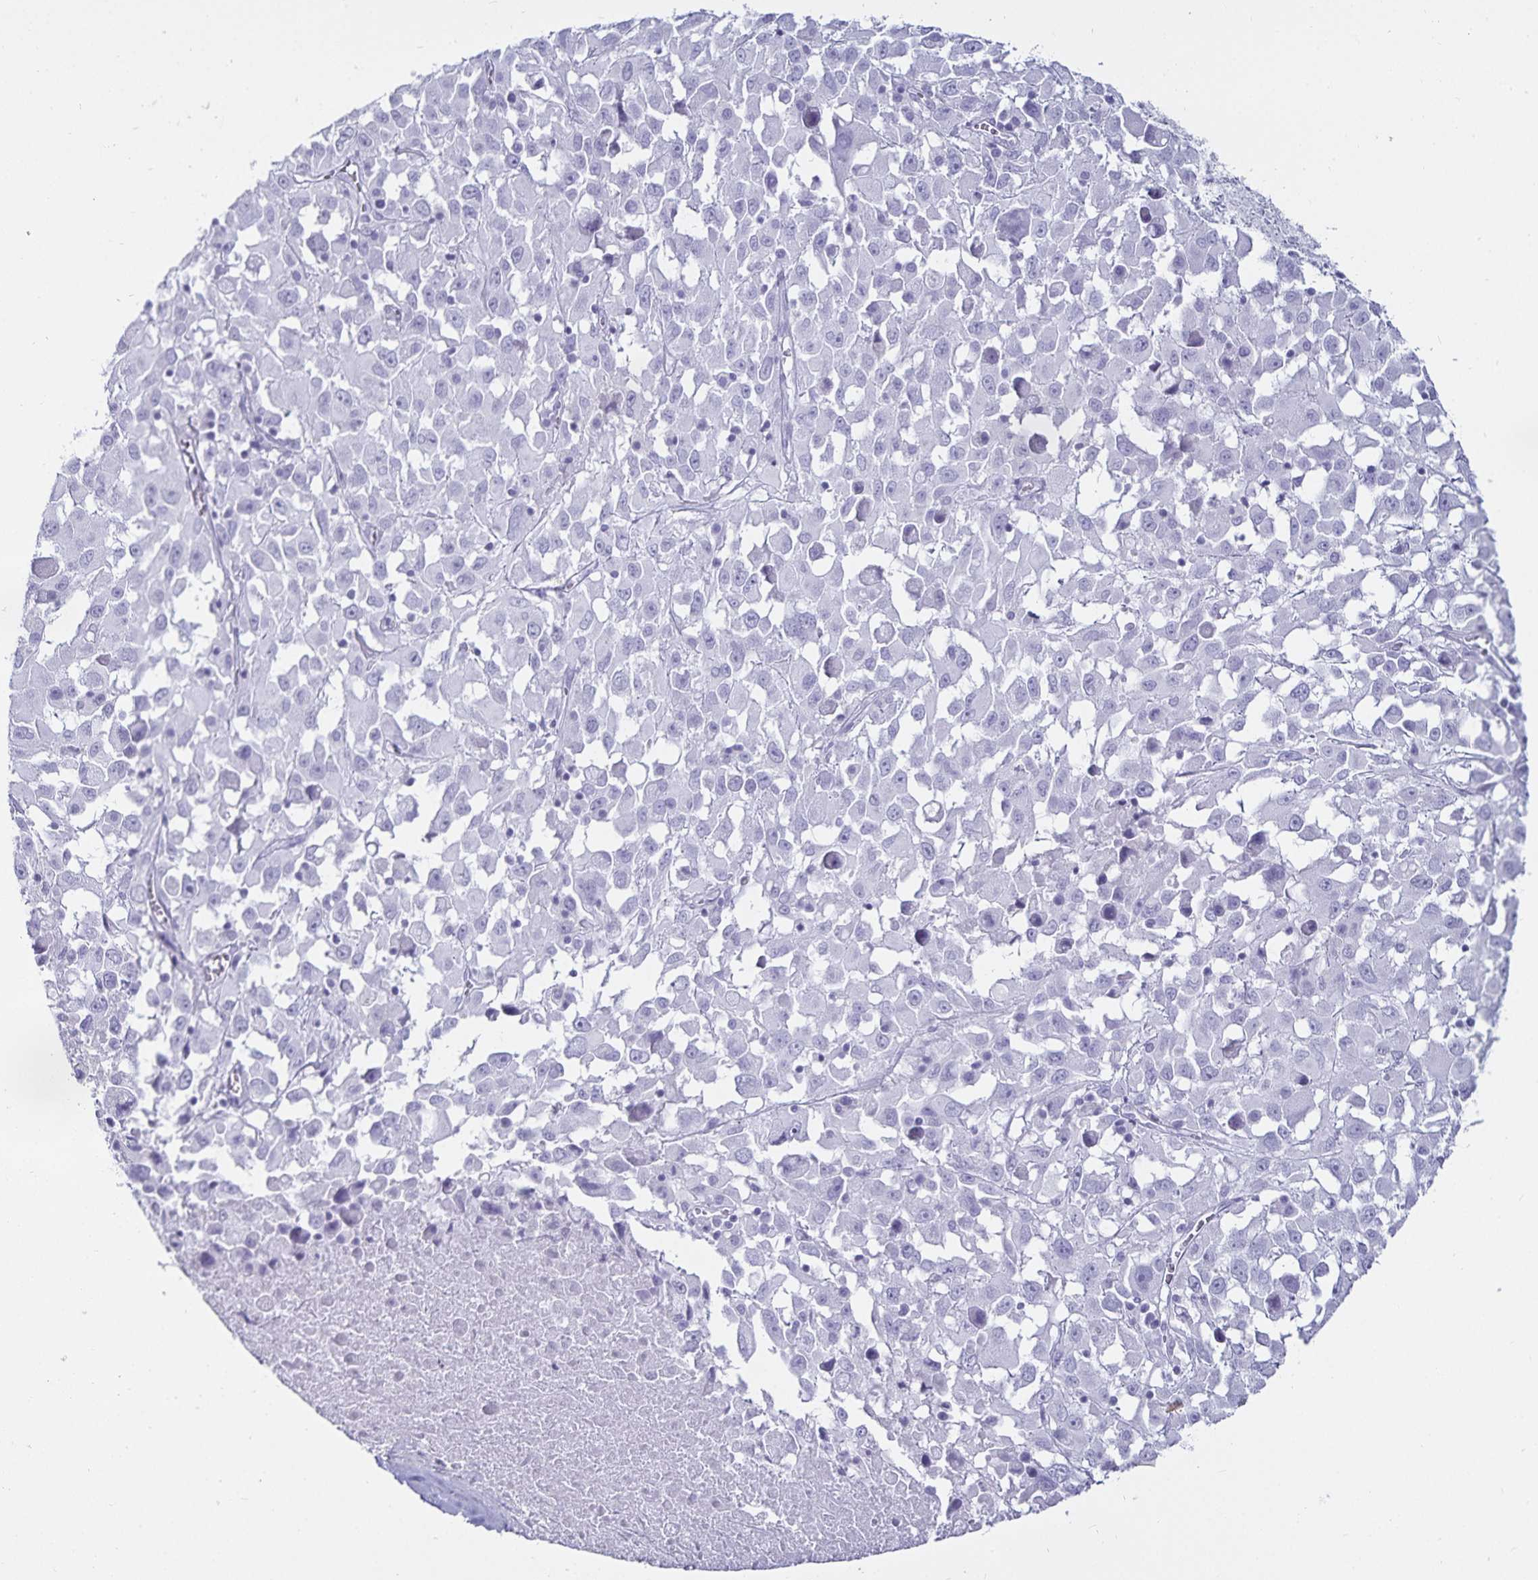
{"staining": {"intensity": "negative", "quantity": "none", "location": "none"}, "tissue": "melanoma", "cell_type": "Tumor cells", "image_type": "cancer", "snomed": [{"axis": "morphology", "description": "Malignant melanoma, Metastatic site"}, {"axis": "topography", "description": "Soft tissue"}], "caption": "Histopathology image shows no significant protein positivity in tumor cells of malignant melanoma (metastatic site).", "gene": "DEFA6", "patient": {"sex": "male", "age": 50}}